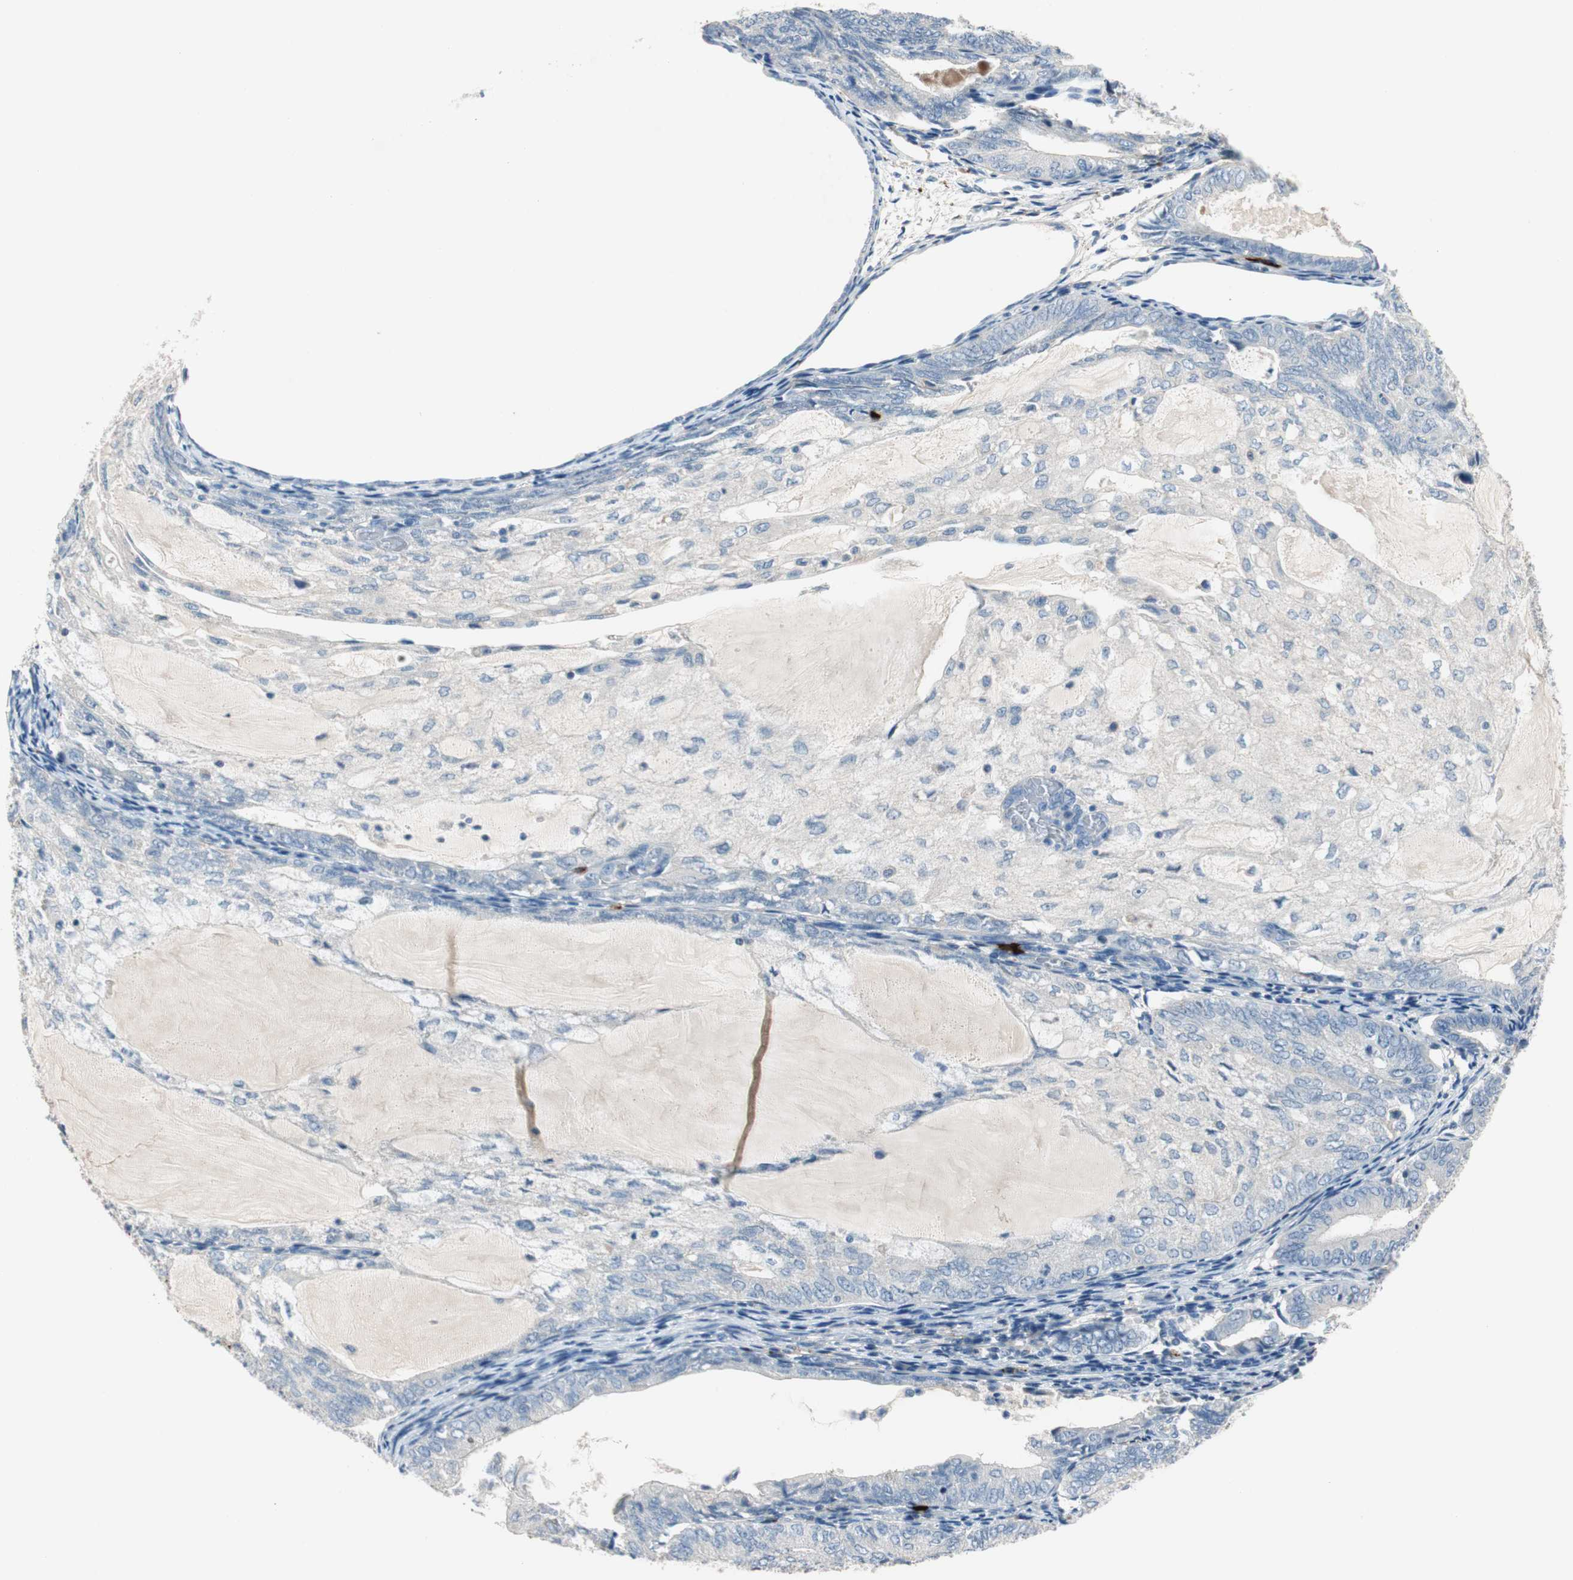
{"staining": {"intensity": "negative", "quantity": "none", "location": "none"}, "tissue": "endometrial cancer", "cell_type": "Tumor cells", "image_type": "cancer", "snomed": [{"axis": "morphology", "description": "Adenocarcinoma, NOS"}, {"axis": "topography", "description": "Endometrium"}], "caption": "Endometrial cancer (adenocarcinoma) stained for a protein using immunohistochemistry demonstrates no expression tumor cells.", "gene": "CPA3", "patient": {"sex": "female", "age": 81}}